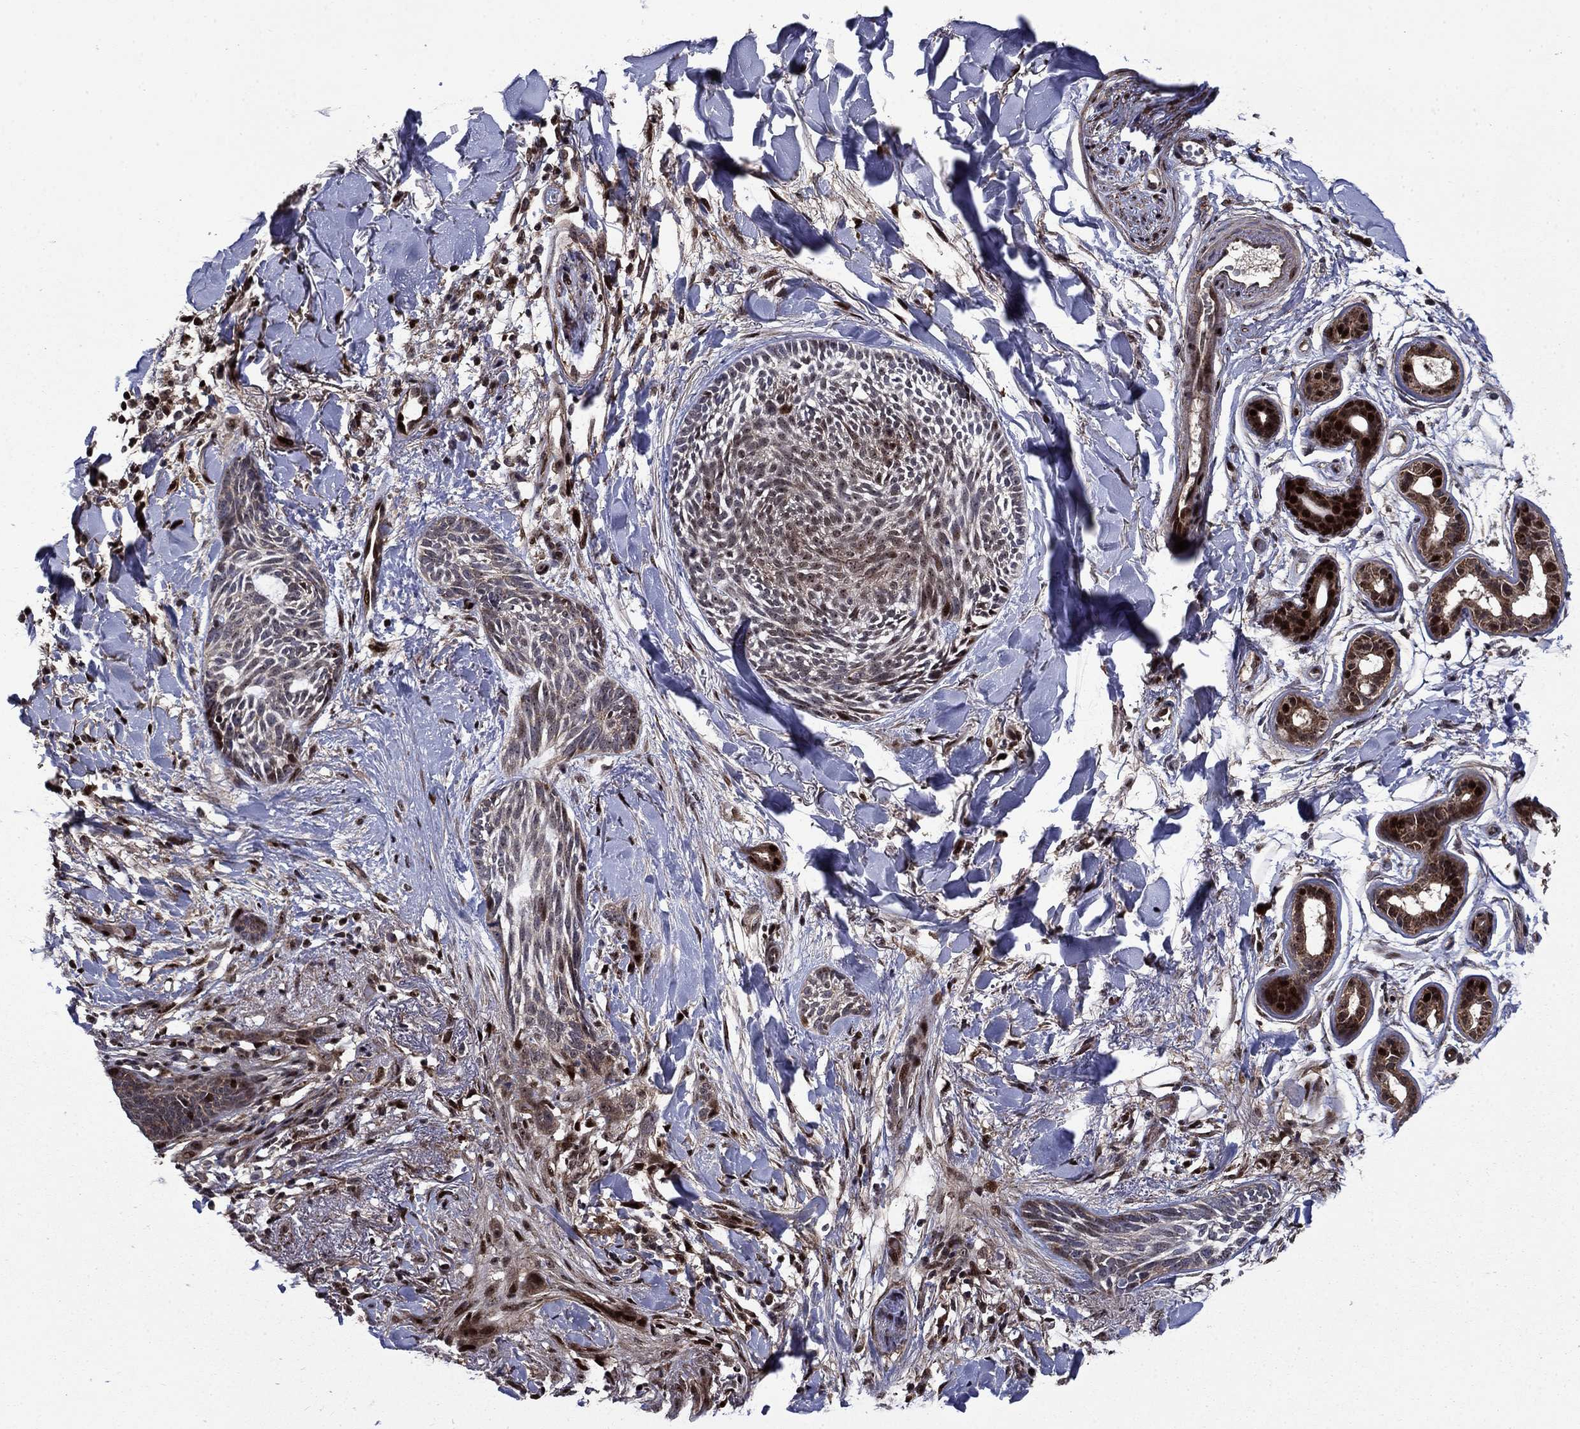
{"staining": {"intensity": "moderate", "quantity": "<25%", "location": "cytoplasmic/membranous"}, "tissue": "skin cancer", "cell_type": "Tumor cells", "image_type": "cancer", "snomed": [{"axis": "morphology", "description": "Normal tissue, NOS"}, {"axis": "morphology", "description": "Basal cell carcinoma"}, {"axis": "topography", "description": "Skin"}], "caption": "Protein expression analysis of skin basal cell carcinoma reveals moderate cytoplasmic/membranous expression in approximately <25% of tumor cells.", "gene": "AGTPBP1", "patient": {"sex": "male", "age": 84}}